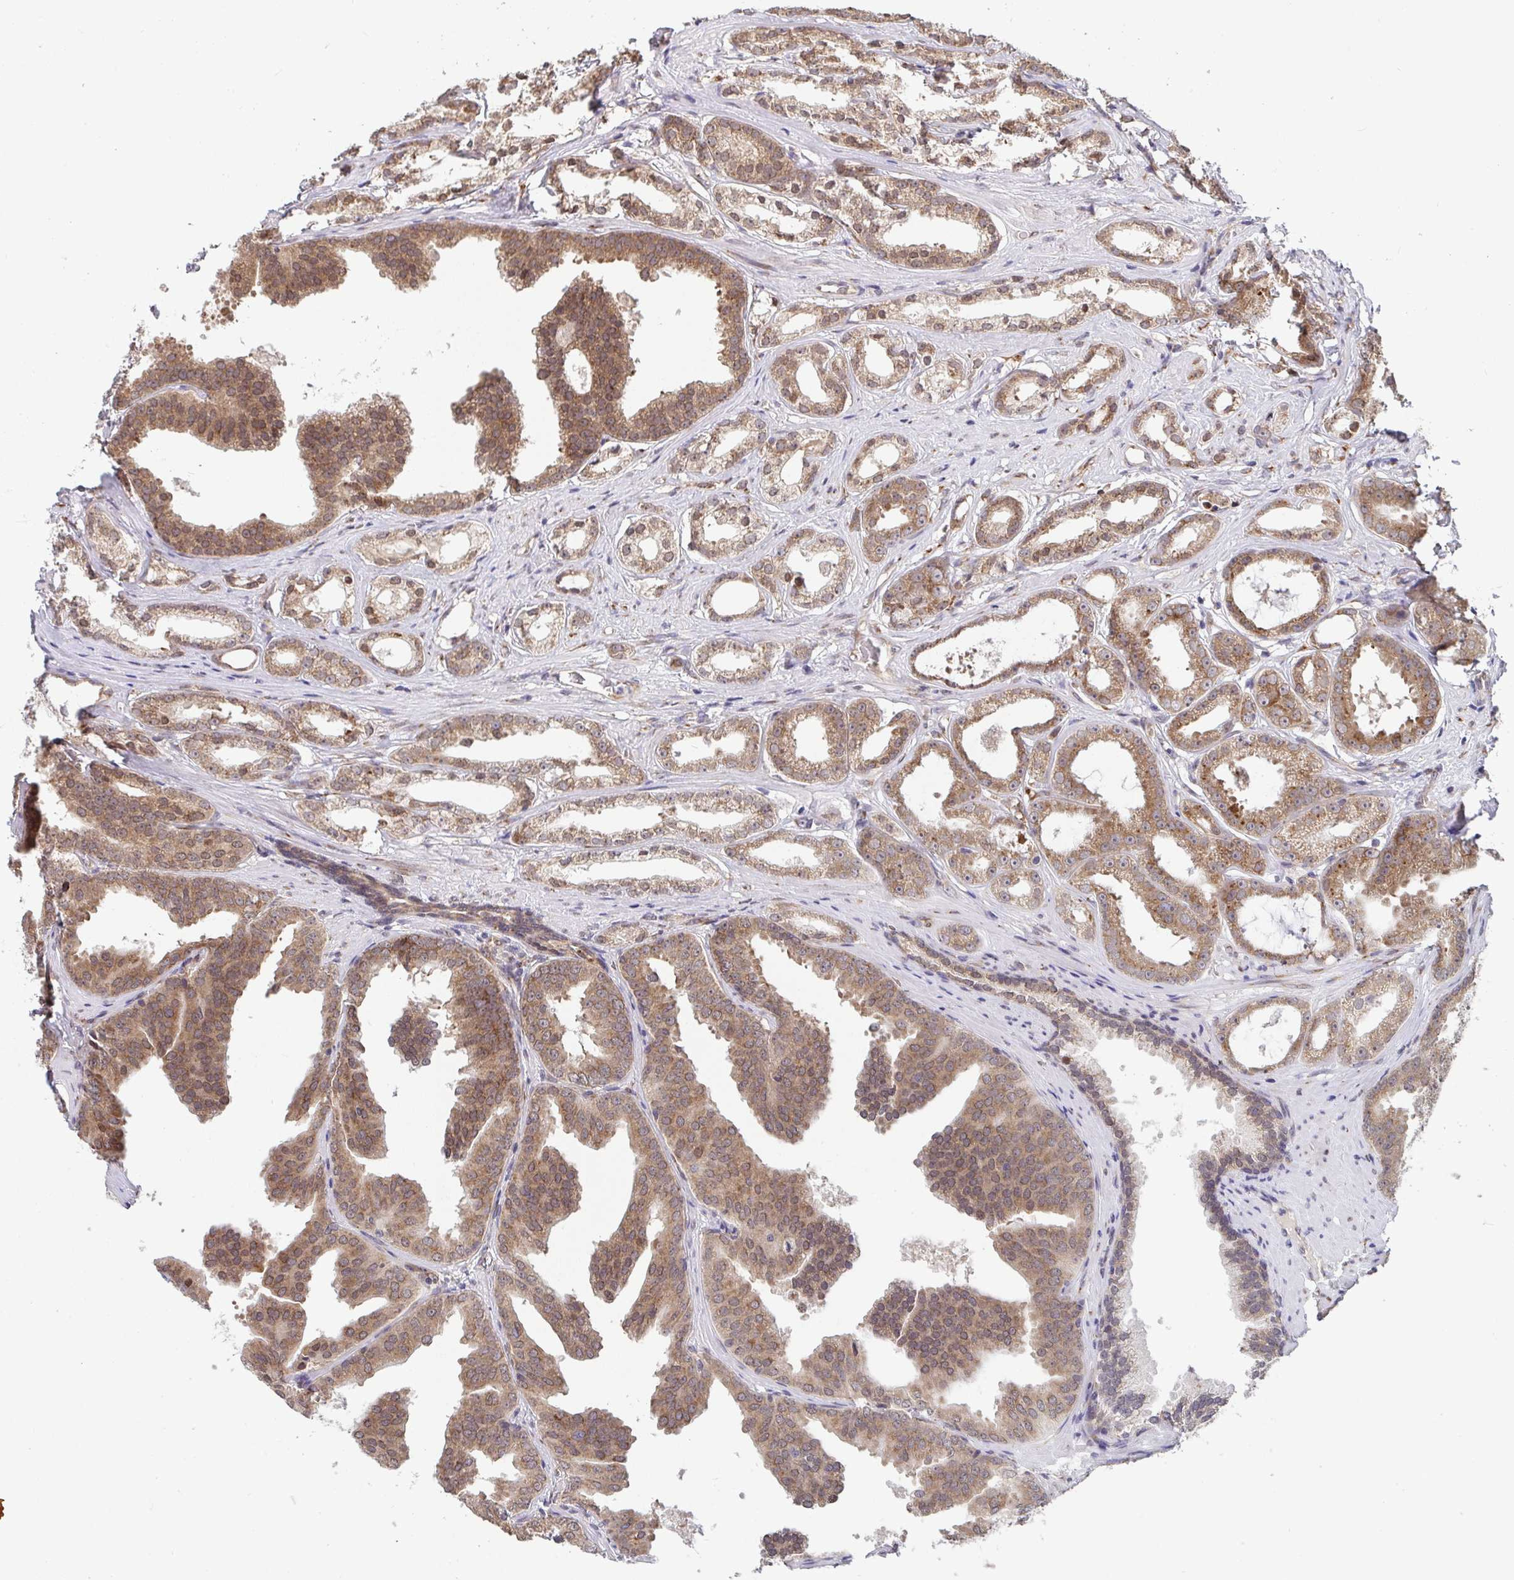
{"staining": {"intensity": "moderate", "quantity": ">75%", "location": "cytoplasmic/membranous"}, "tissue": "prostate cancer", "cell_type": "Tumor cells", "image_type": "cancer", "snomed": [{"axis": "morphology", "description": "Adenocarcinoma, Low grade"}, {"axis": "topography", "description": "Prostate"}], "caption": "A histopathology image showing moderate cytoplasmic/membranous expression in about >75% of tumor cells in prostate cancer (low-grade adenocarcinoma), as visualized by brown immunohistochemical staining.", "gene": "ATP5MJ", "patient": {"sex": "male", "age": 65}}